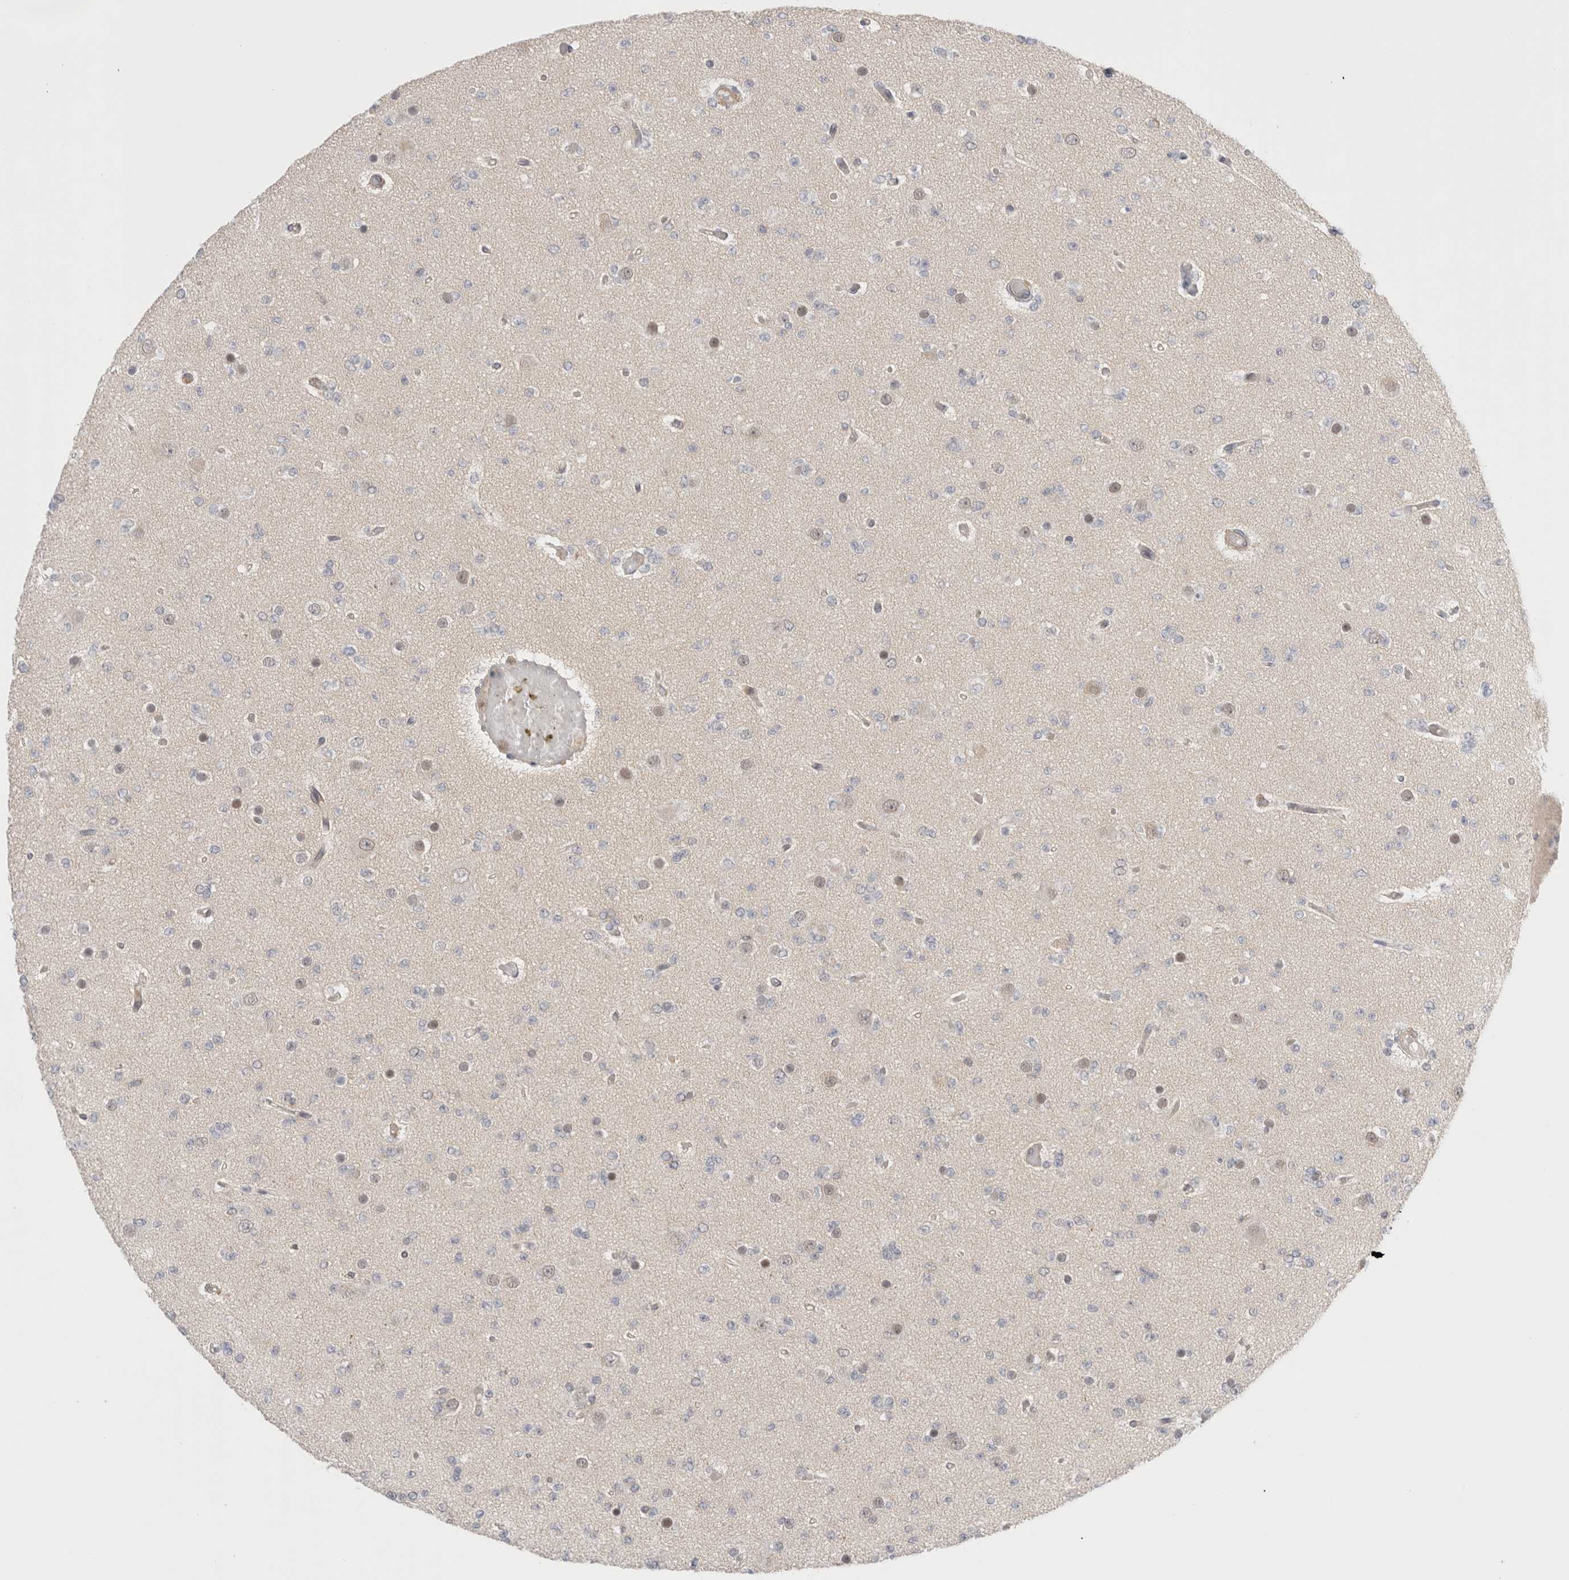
{"staining": {"intensity": "negative", "quantity": "none", "location": "none"}, "tissue": "glioma", "cell_type": "Tumor cells", "image_type": "cancer", "snomed": [{"axis": "morphology", "description": "Glioma, malignant, Low grade"}, {"axis": "topography", "description": "Brain"}], "caption": "Malignant glioma (low-grade) stained for a protein using immunohistochemistry (IHC) exhibits no positivity tumor cells.", "gene": "NFKB1", "patient": {"sex": "female", "age": 22}}